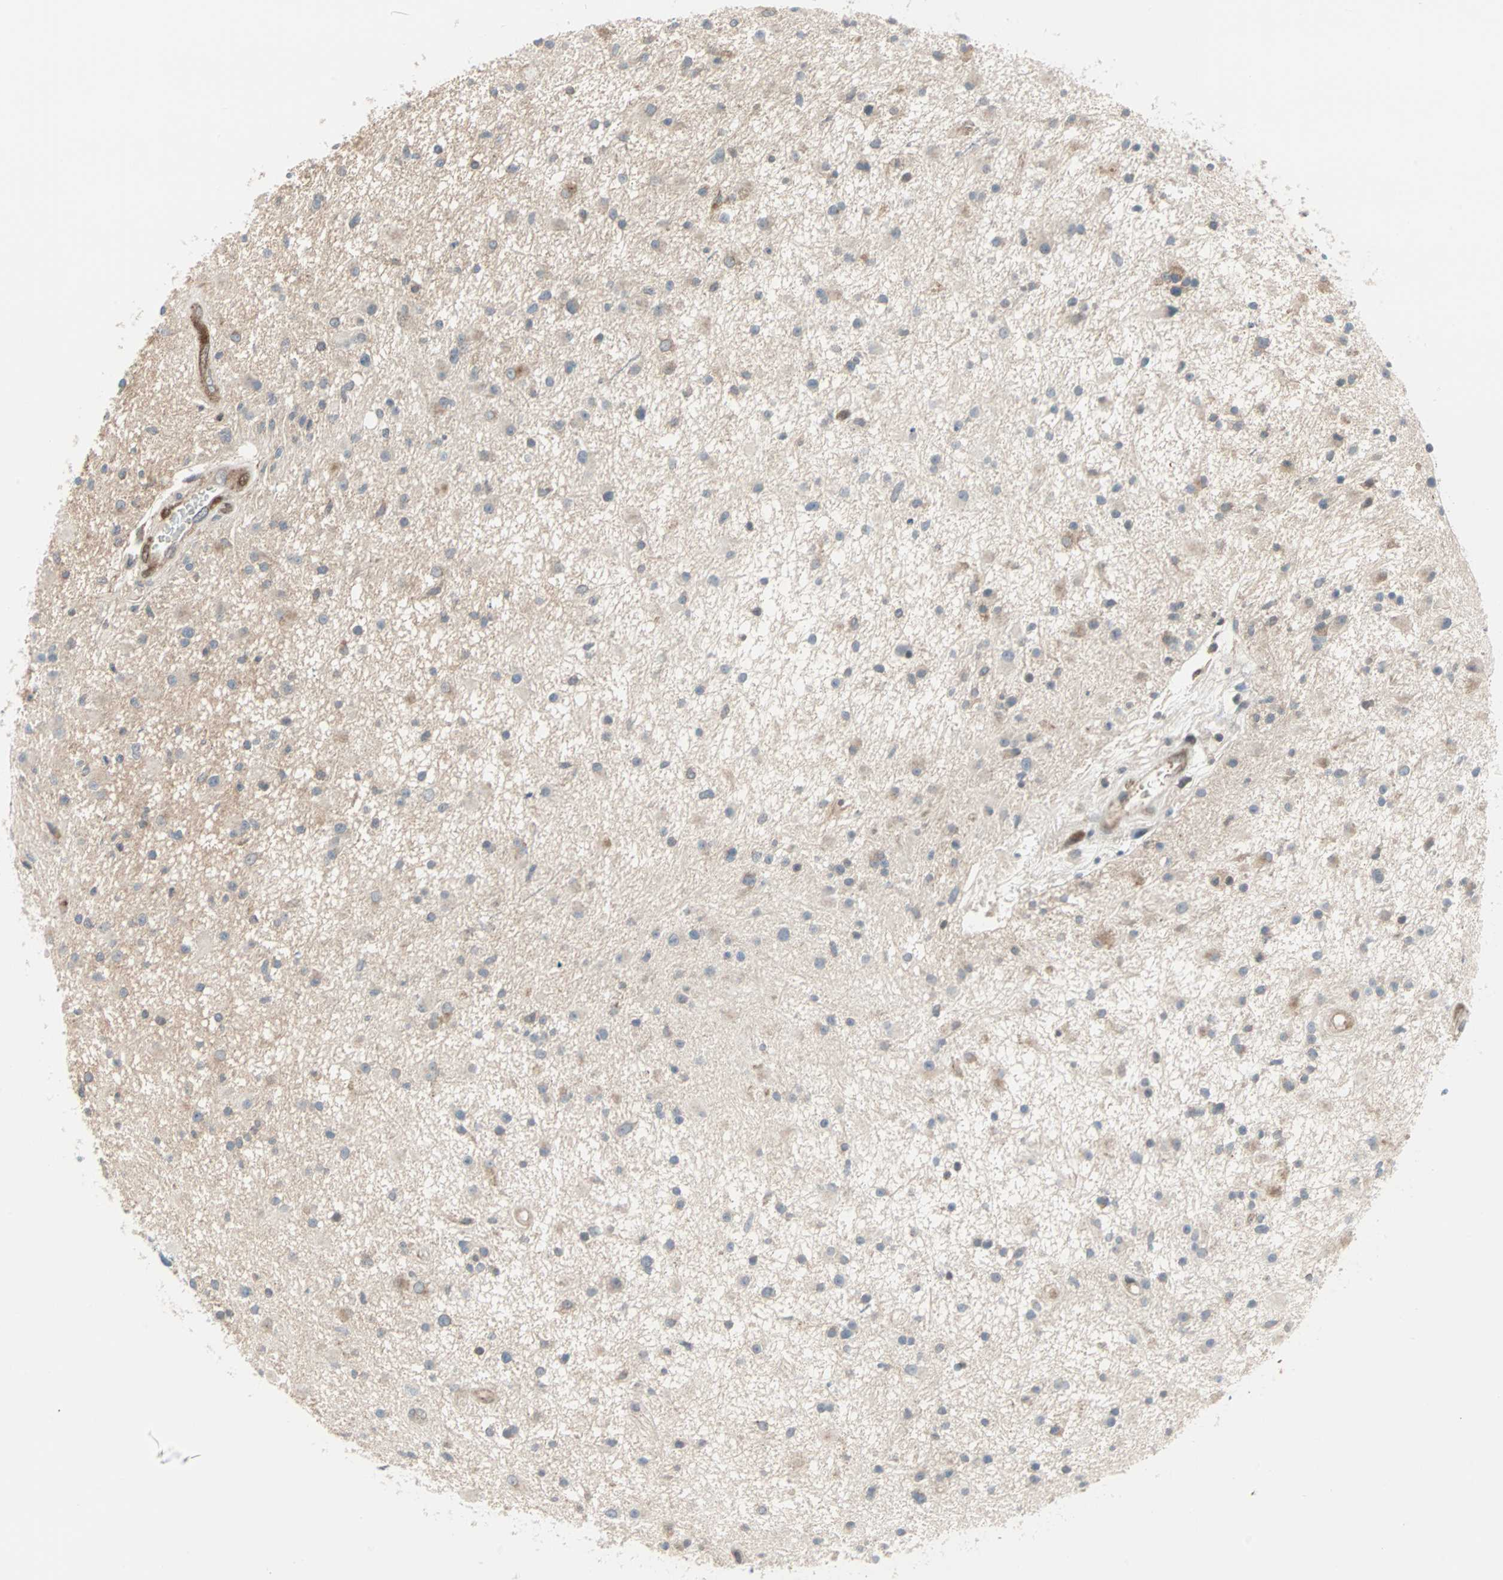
{"staining": {"intensity": "moderate", "quantity": "<25%", "location": "cytoplasmic/membranous"}, "tissue": "glioma", "cell_type": "Tumor cells", "image_type": "cancer", "snomed": [{"axis": "morphology", "description": "Glioma, malignant, High grade"}, {"axis": "topography", "description": "Brain"}], "caption": "DAB (3,3'-diaminobenzidine) immunohistochemical staining of human malignant glioma (high-grade) reveals moderate cytoplasmic/membranous protein staining in about <25% of tumor cells.", "gene": "CASP3", "patient": {"sex": "male", "age": 33}}